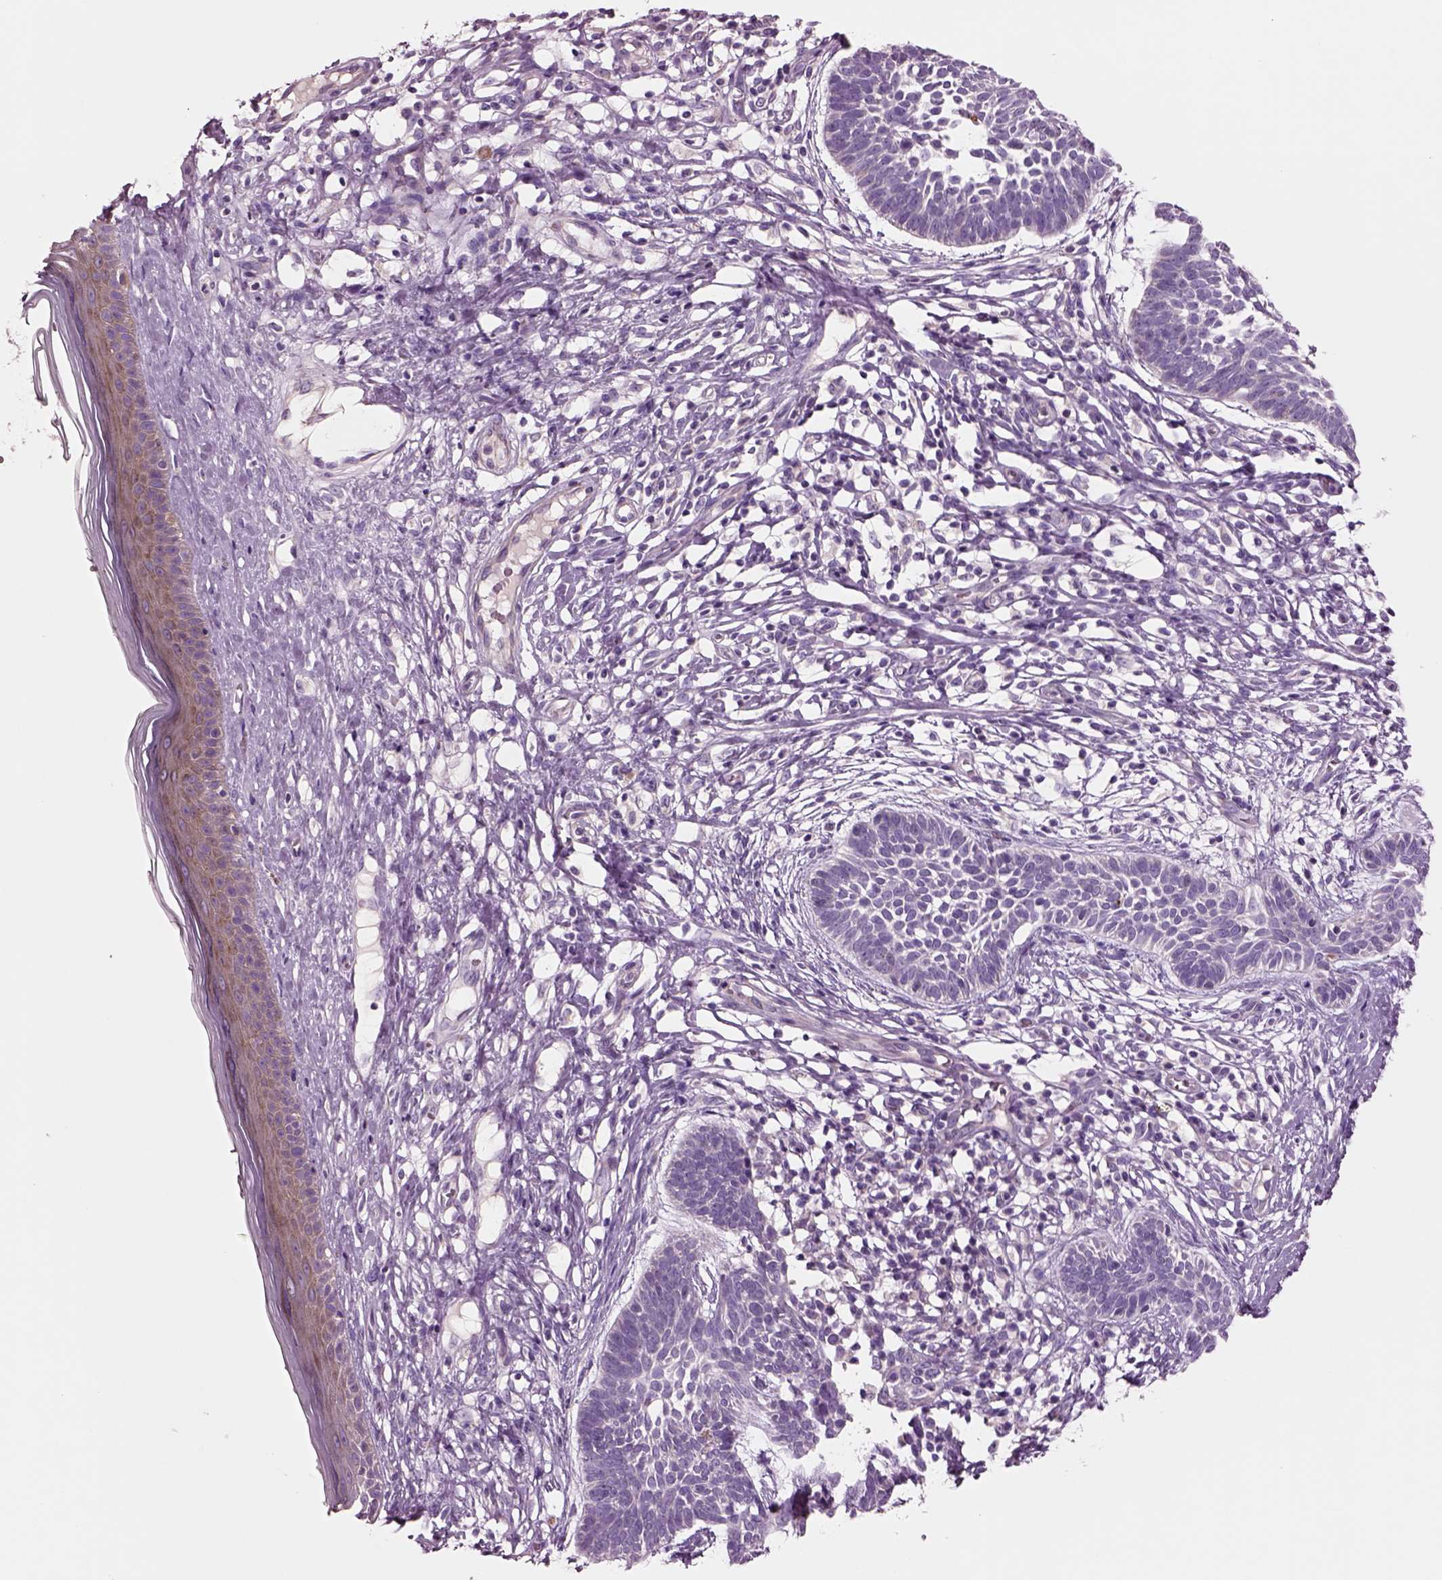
{"staining": {"intensity": "negative", "quantity": "none", "location": "none"}, "tissue": "skin cancer", "cell_type": "Tumor cells", "image_type": "cancer", "snomed": [{"axis": "morphology", "description": "Basal cell carcinoma"}, {"axis": "topography", "description": "Skin"}], "caption": "Histopathology image shows no protein positivity in tumor cells of skin basal cell carcinoma tissue. (Stains: DAB immunohistochemistry (IHC) with hematoxylin counter stain, Microscopy: brightfield microscopy at high magnification).", "gene": "PLPP7", "patient": {"sex": "male", "age": 85}}